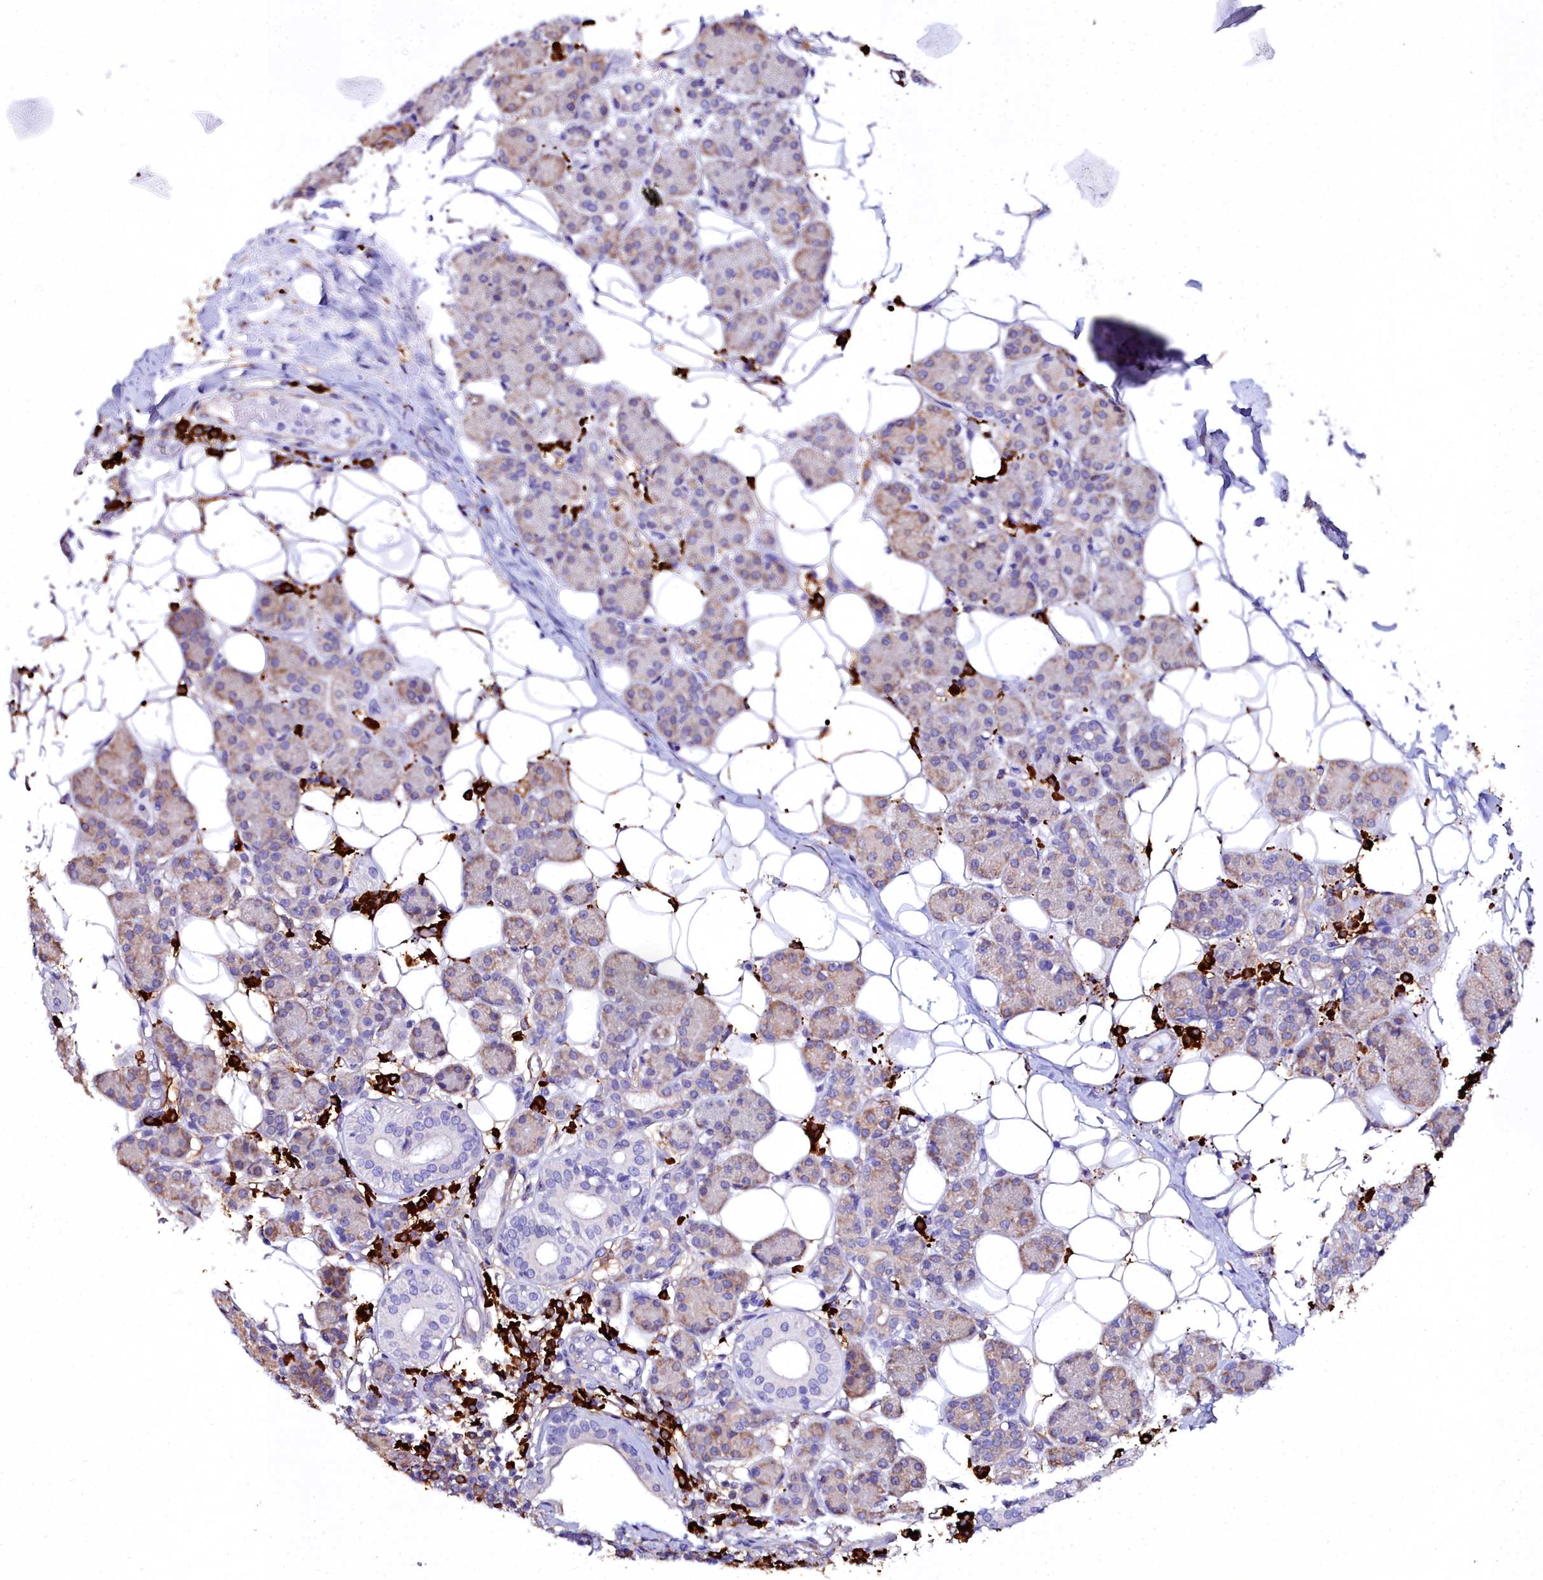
{"staining": {"intensity": "moderate", "quantity": "25%-75%", "location": "cytoplasmic/membranous"}, "tissue": "salivary gland", "cell_type": "Glandular cells", "image_type": "normal", "snomed": [{"axis": "morphology", "description": "Normal tissue, NOS"}, {"axis": "topography", "description": "Salivary gland"}], "caption": "Moderate cytoplasmic/membranous protein expression is identified in about 25%-75% of glandular cells in salivary gland. The staining was performed using DAB, with brown indicating positive protein expression. Nuclei are stained blue with hematoxylin.", "gene": "TXNDC5", "patient": {"sex": "female", "age": 33}}